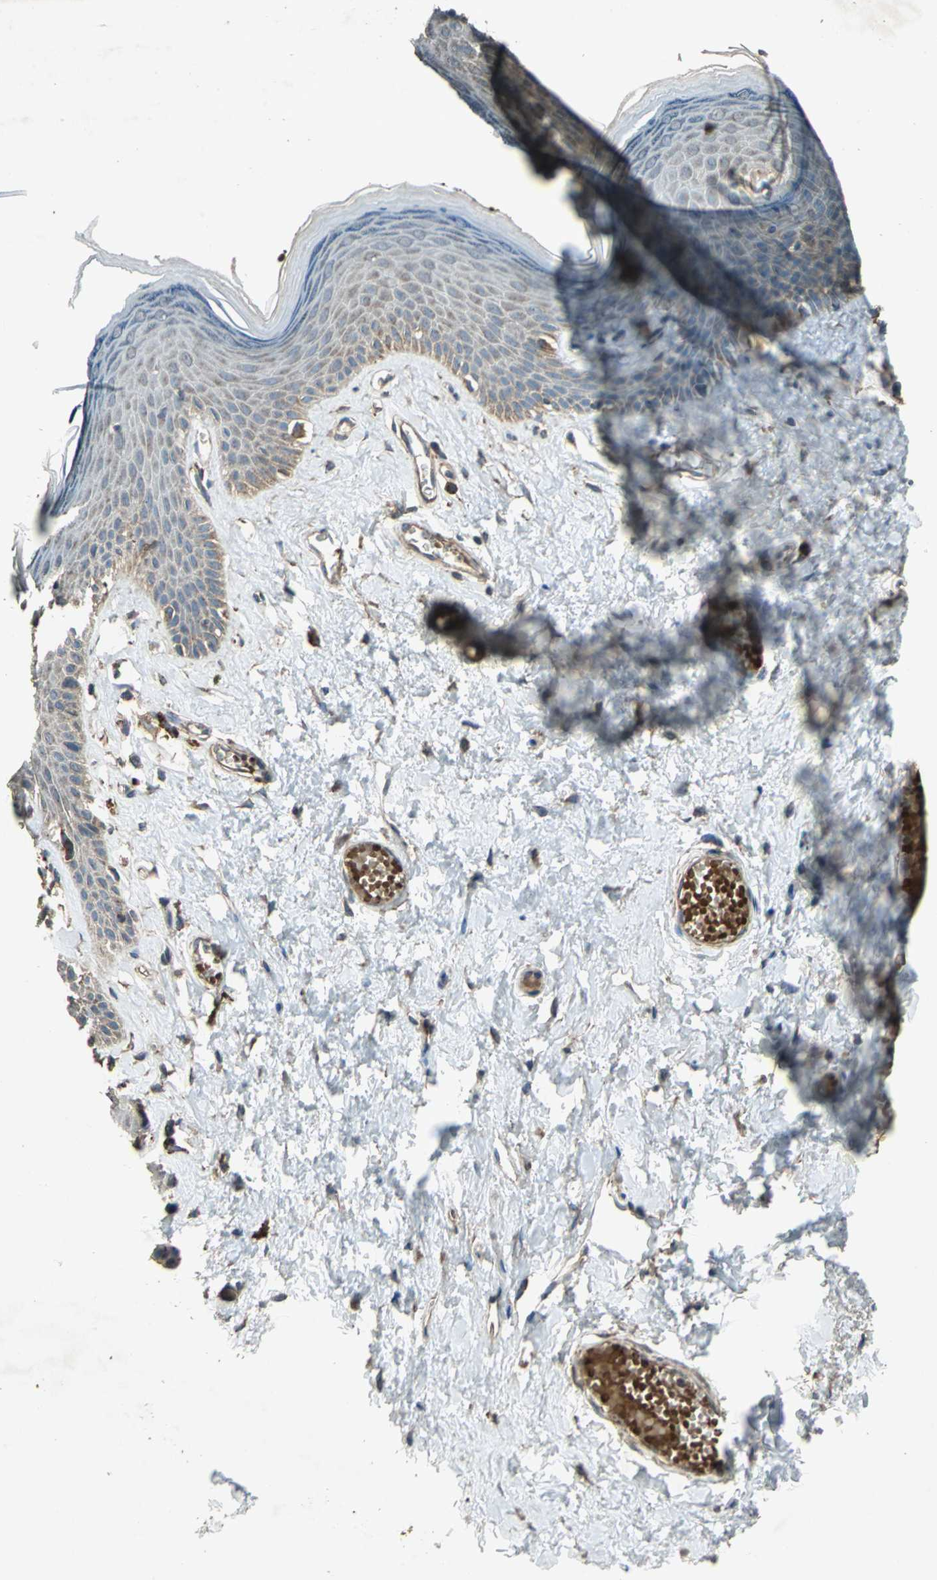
{"staining": {"intensity": "strong", "quantity": ">75%", "location": "cytoplasmic/membranous"}, "tissue": "skin", "cell_type": "Epidermal cells", "image_type": "normal", "snomed": [{"axis": "morphology", "description": "Normal tissue, NOS"}, {"axis": "morphology", "description": "Inflammation, NOS"}, {"axis": "topography", "description": "Vulva"}], "caption": "The immunohistochemical stain shows strong cytoplasmic/membranous staining in epidermal cells of unremarkable skin.", "gene": "POLRMT", "patient": {"sex": "female", "age": 84}}